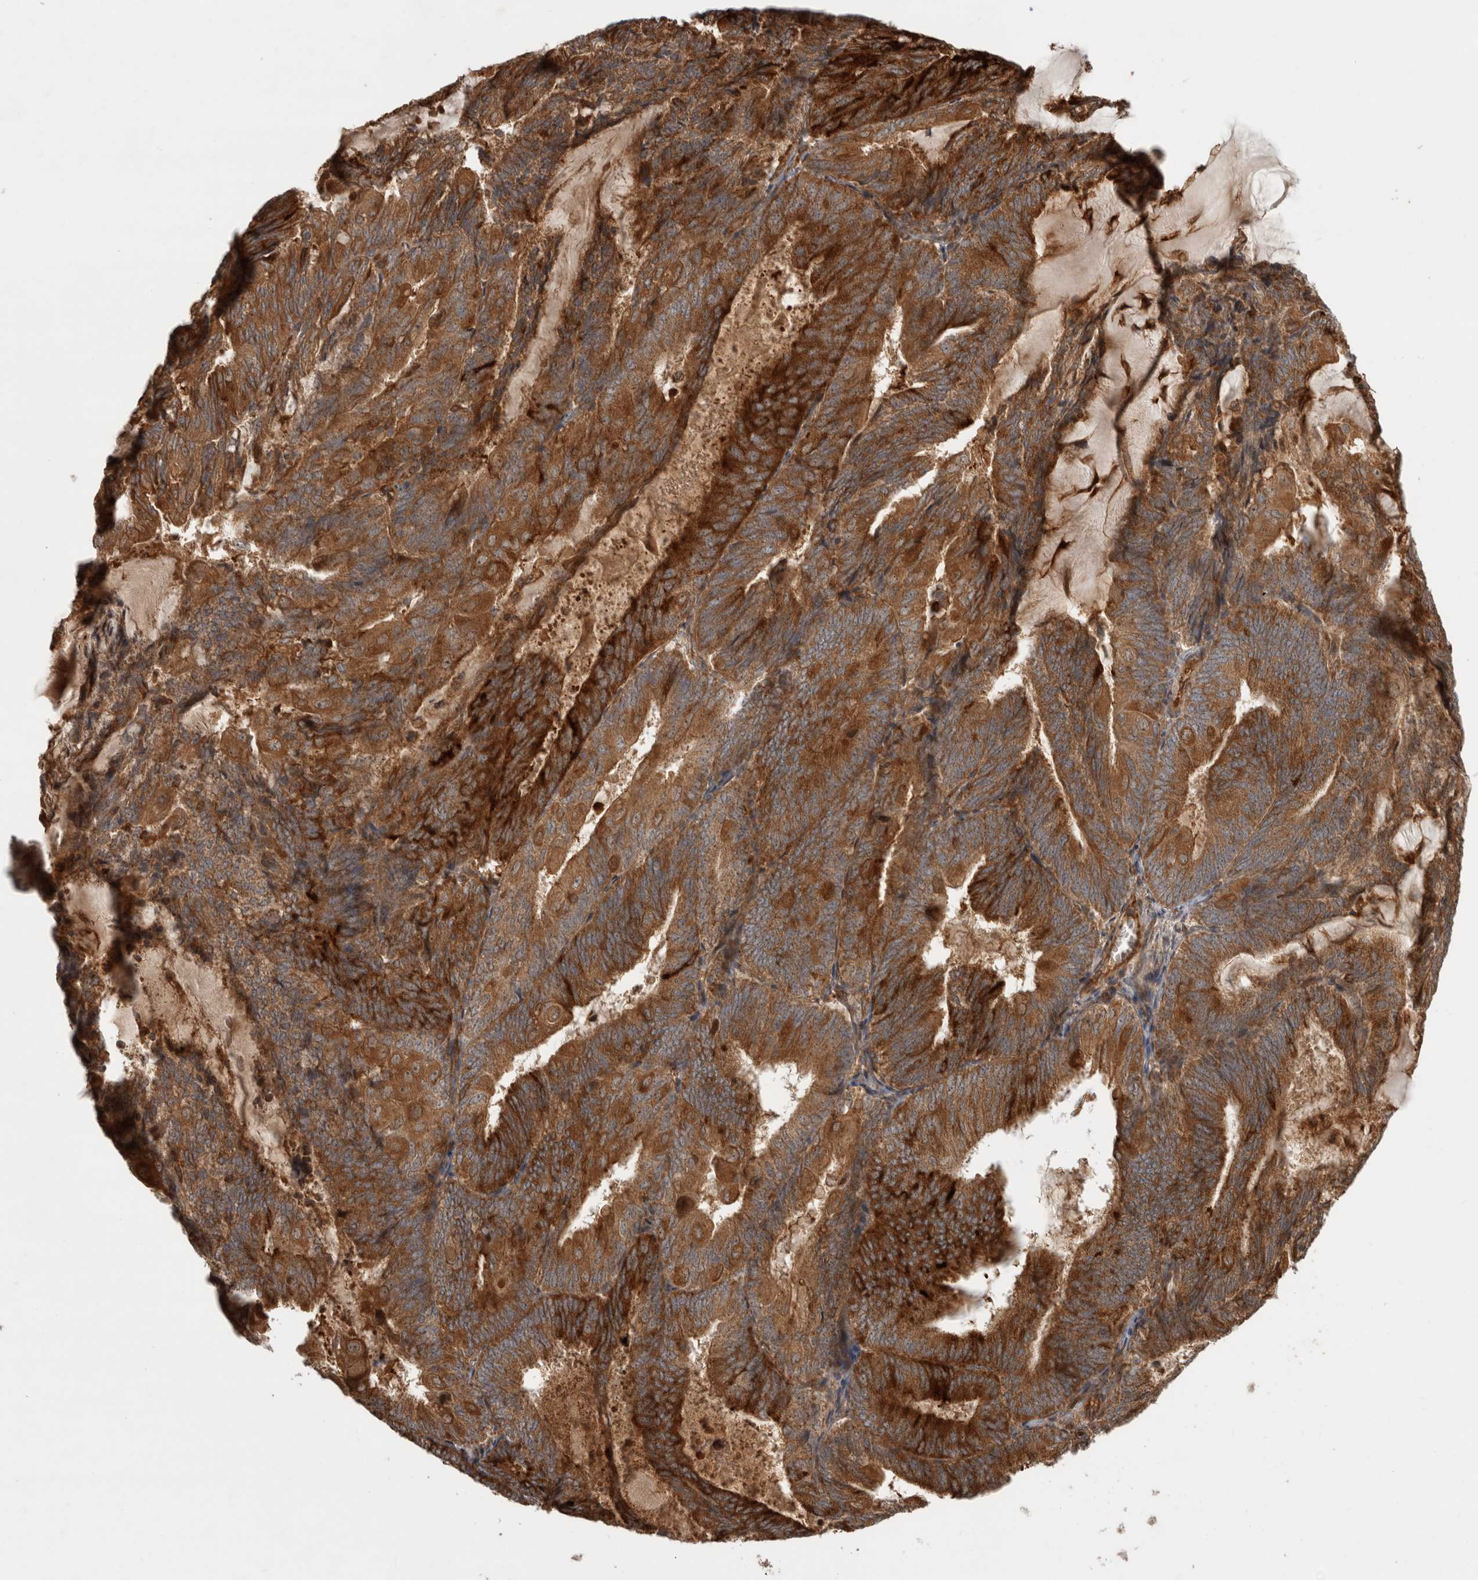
{"staining": {"intensity": "strong", "quantity": ">75%", "location": "cytoplasmic/membranous"}, "tissue": "endometrial cancer", "cell_type": "Tumor cells", "image_type": "cancer", "snomed": [{"axis": "morphology", "description": "Adenocarcinoma, NOS"}, {"axis": "topography", "description": "Endometrium"}], "caption": "A brown stain highlights strong cytoplasmic/membranous positivity of a protein in adenocarcinoma (endometrial) tumor cells.", "gene": "TUBD1", "patient": {"sex": "female", "age": 81}}